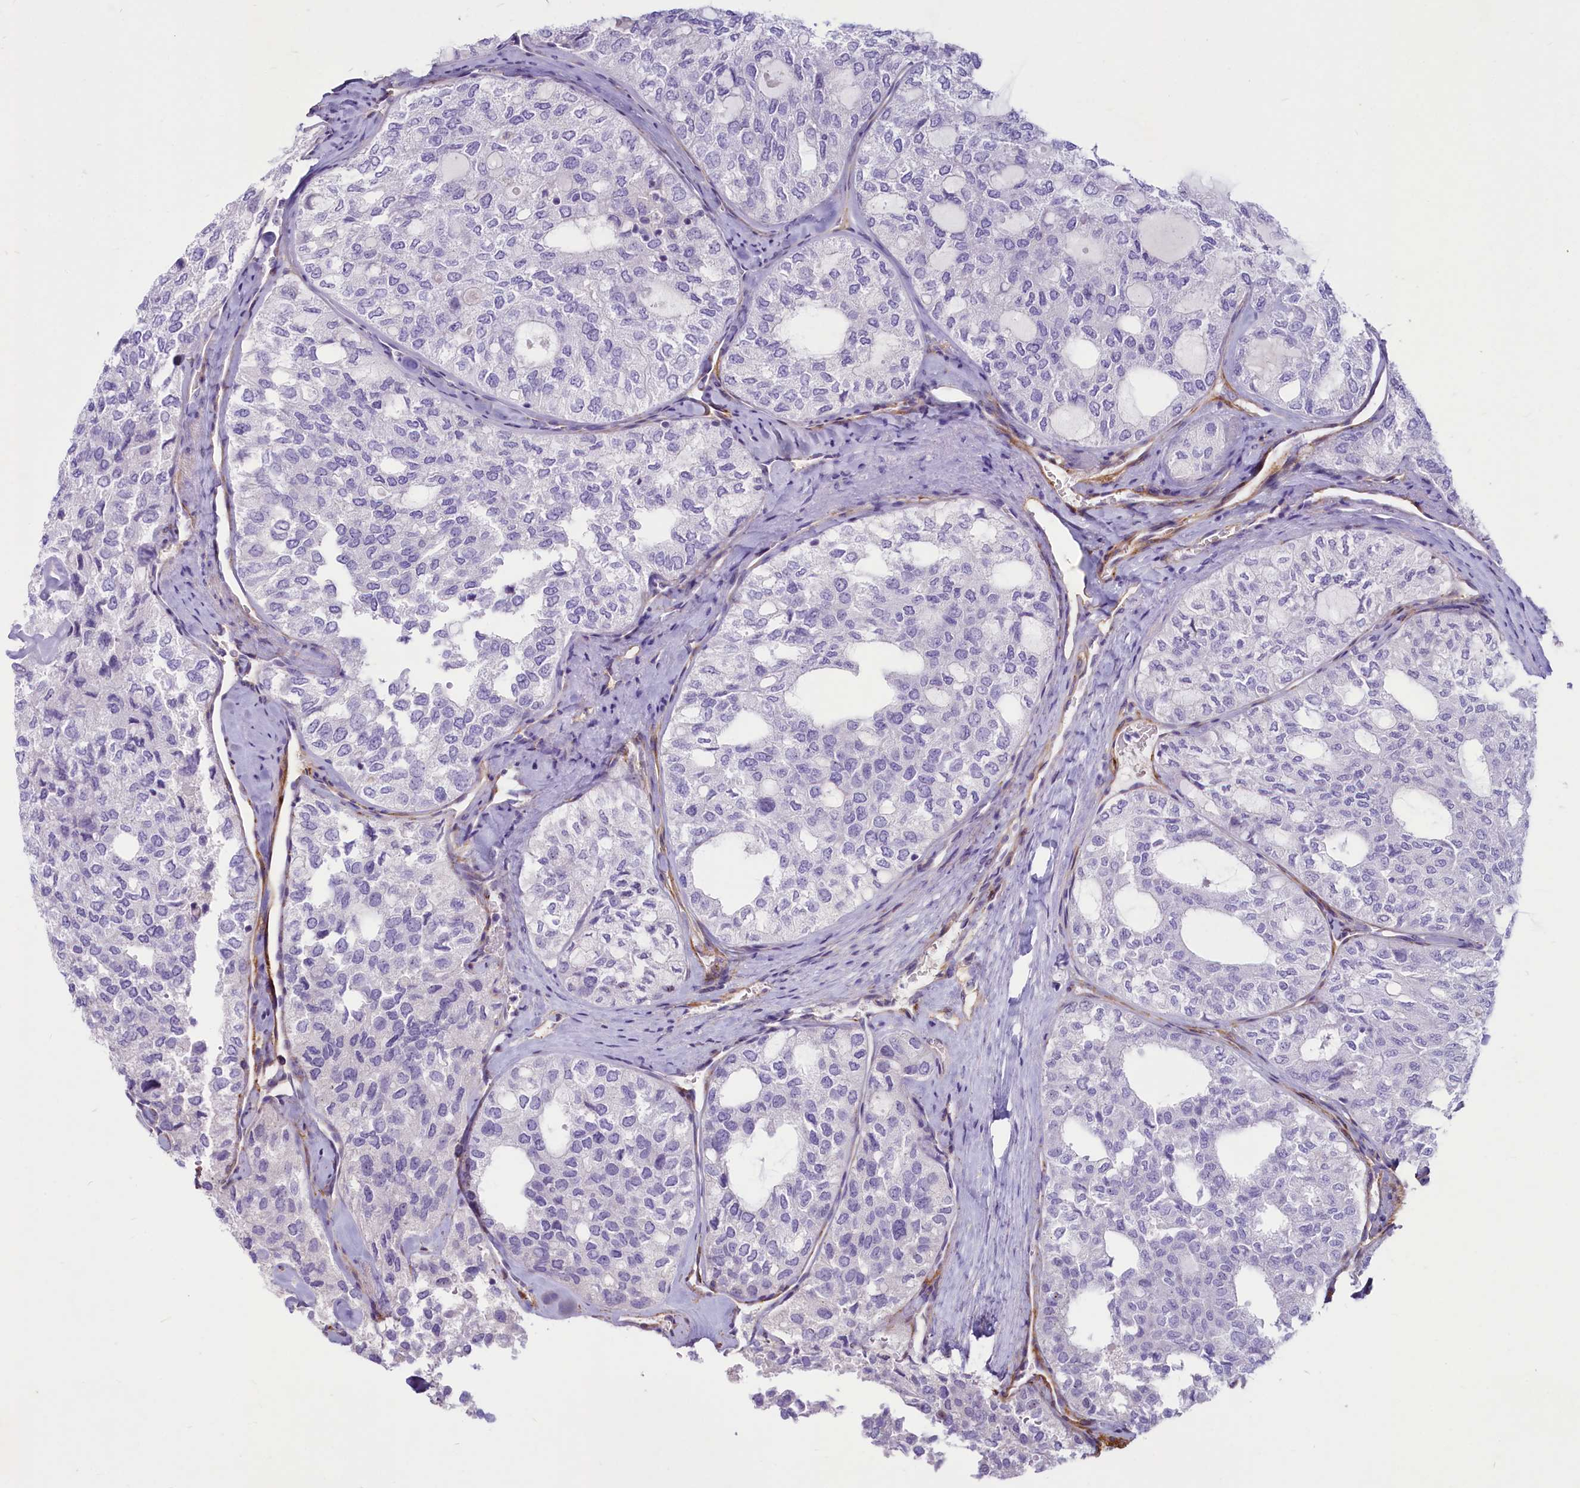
{"staining": {"intensity": "negative", "quantity": "none", "location": "none"}, "tissue": "thyroid cancer", "cell_type": "Tumor cells", "image_type": "cancer", "snomed": [{"axis": "morphology", "description": "Follicular adenoma carcinoma, NOS"}, {"axis": "topography", "description": "Thyroid gland"}], "caption": "An immunohistochemistry (IHC) micrograph of thyroid follicular adenoma carcinoma is shown. There is no staining in tumor cells of thyroid follicular adenoma carcinoma. (DAB (3,3'-diaminobenzidine) IHC with hematoxylin counter stain).", "gene": "PROCR", "patient": {"sex": "male", "age": 75}}